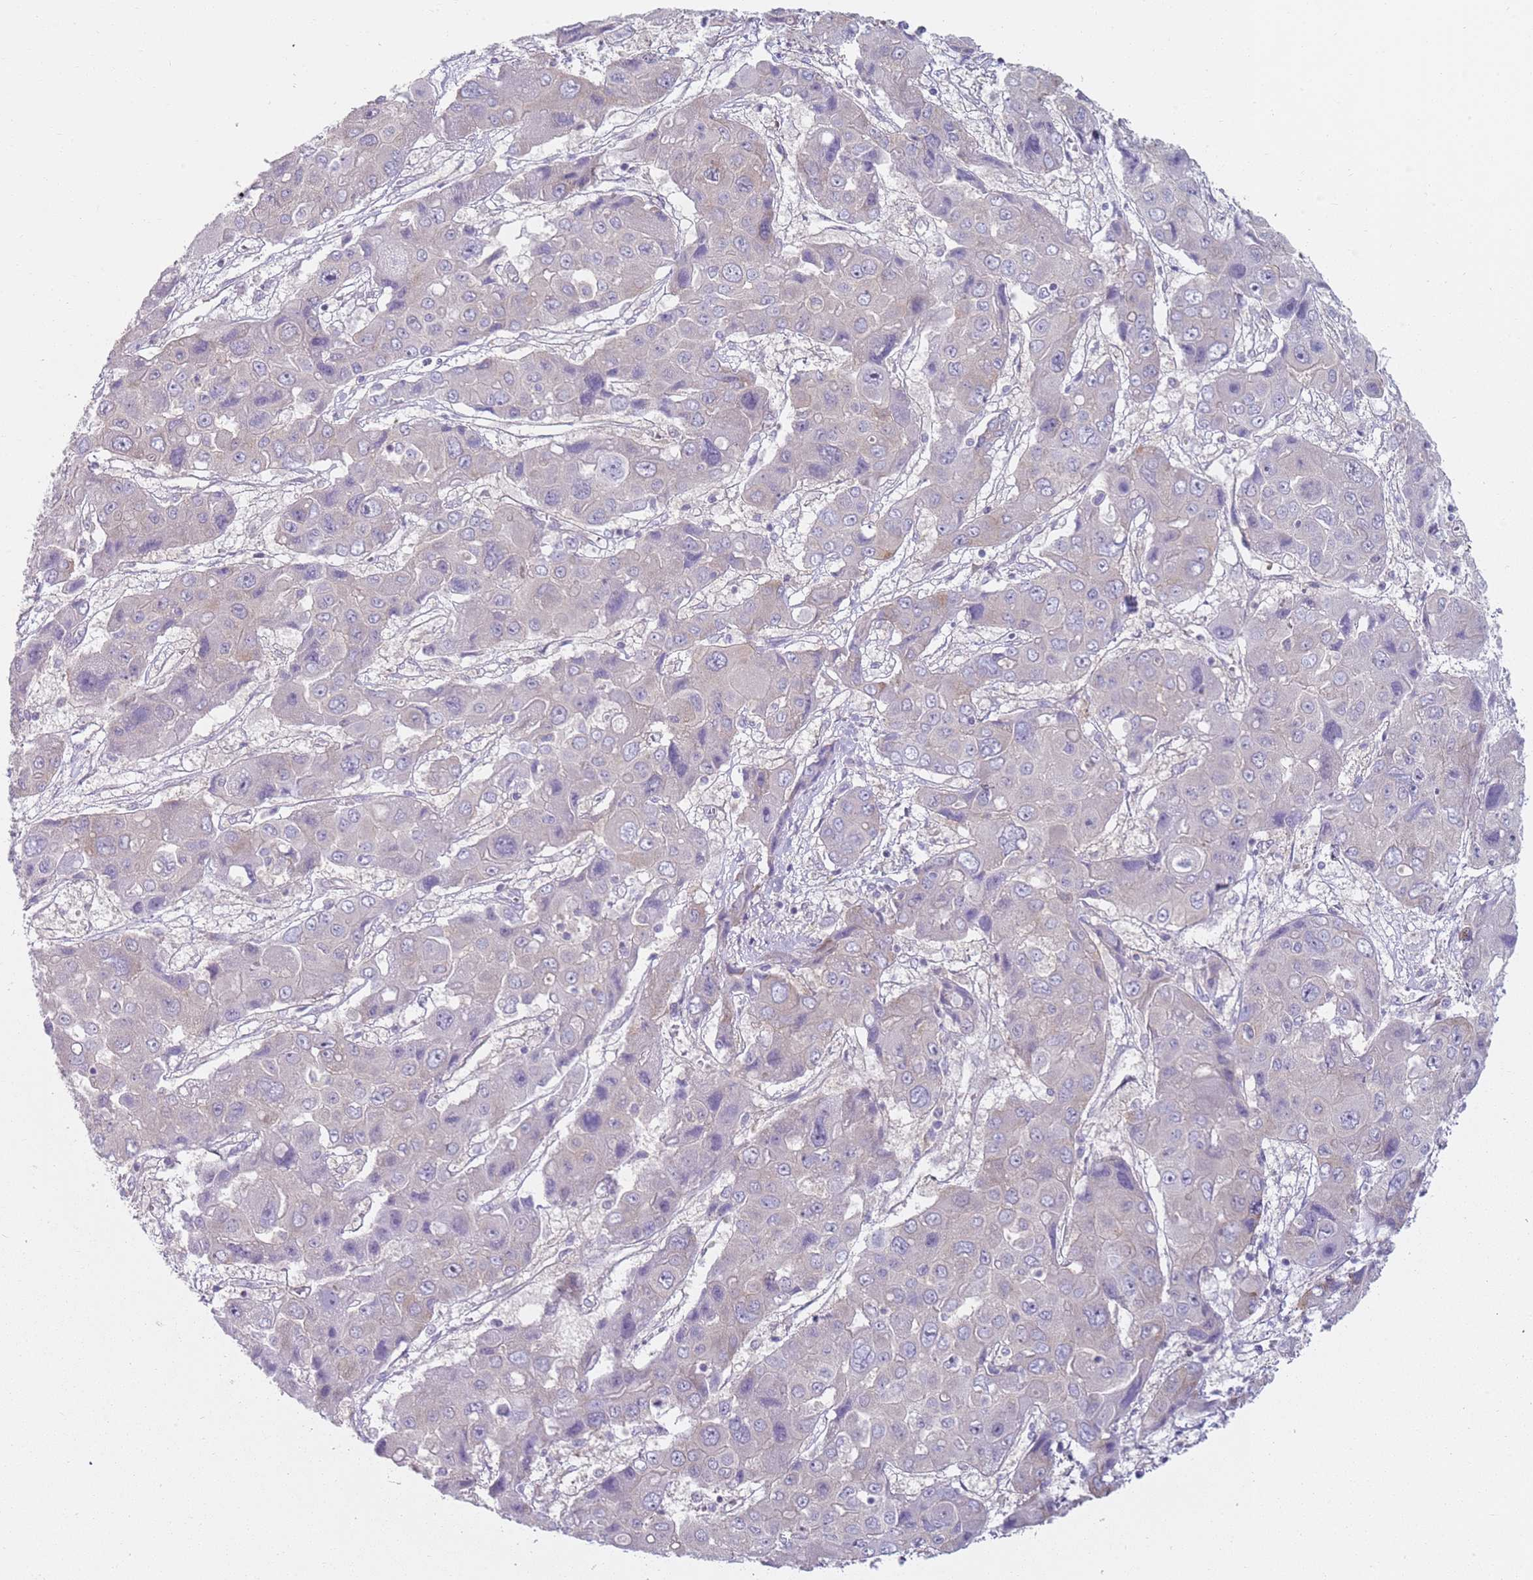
{"staining": {"intensity": "negative", "quantity": "none", "location": "none"}, "tissue": "liver cancer", "cell_type": "Tumor cells", "image_type": "cancer", "snomed": [{"axis": "morphology", "description": "Cholangiocarcinoma"}, {"axis": "topography", "description": "Liver"}], "caption": "High magnification brightfield microscopy of cholangiocarcinoma (liver) stained with DAB (brown) and counterstained with hematoxylin (blue): tumor cells show no significant staining.", "gene": "SLC26A6", "patient": {"sex": "male", "age": 67}}